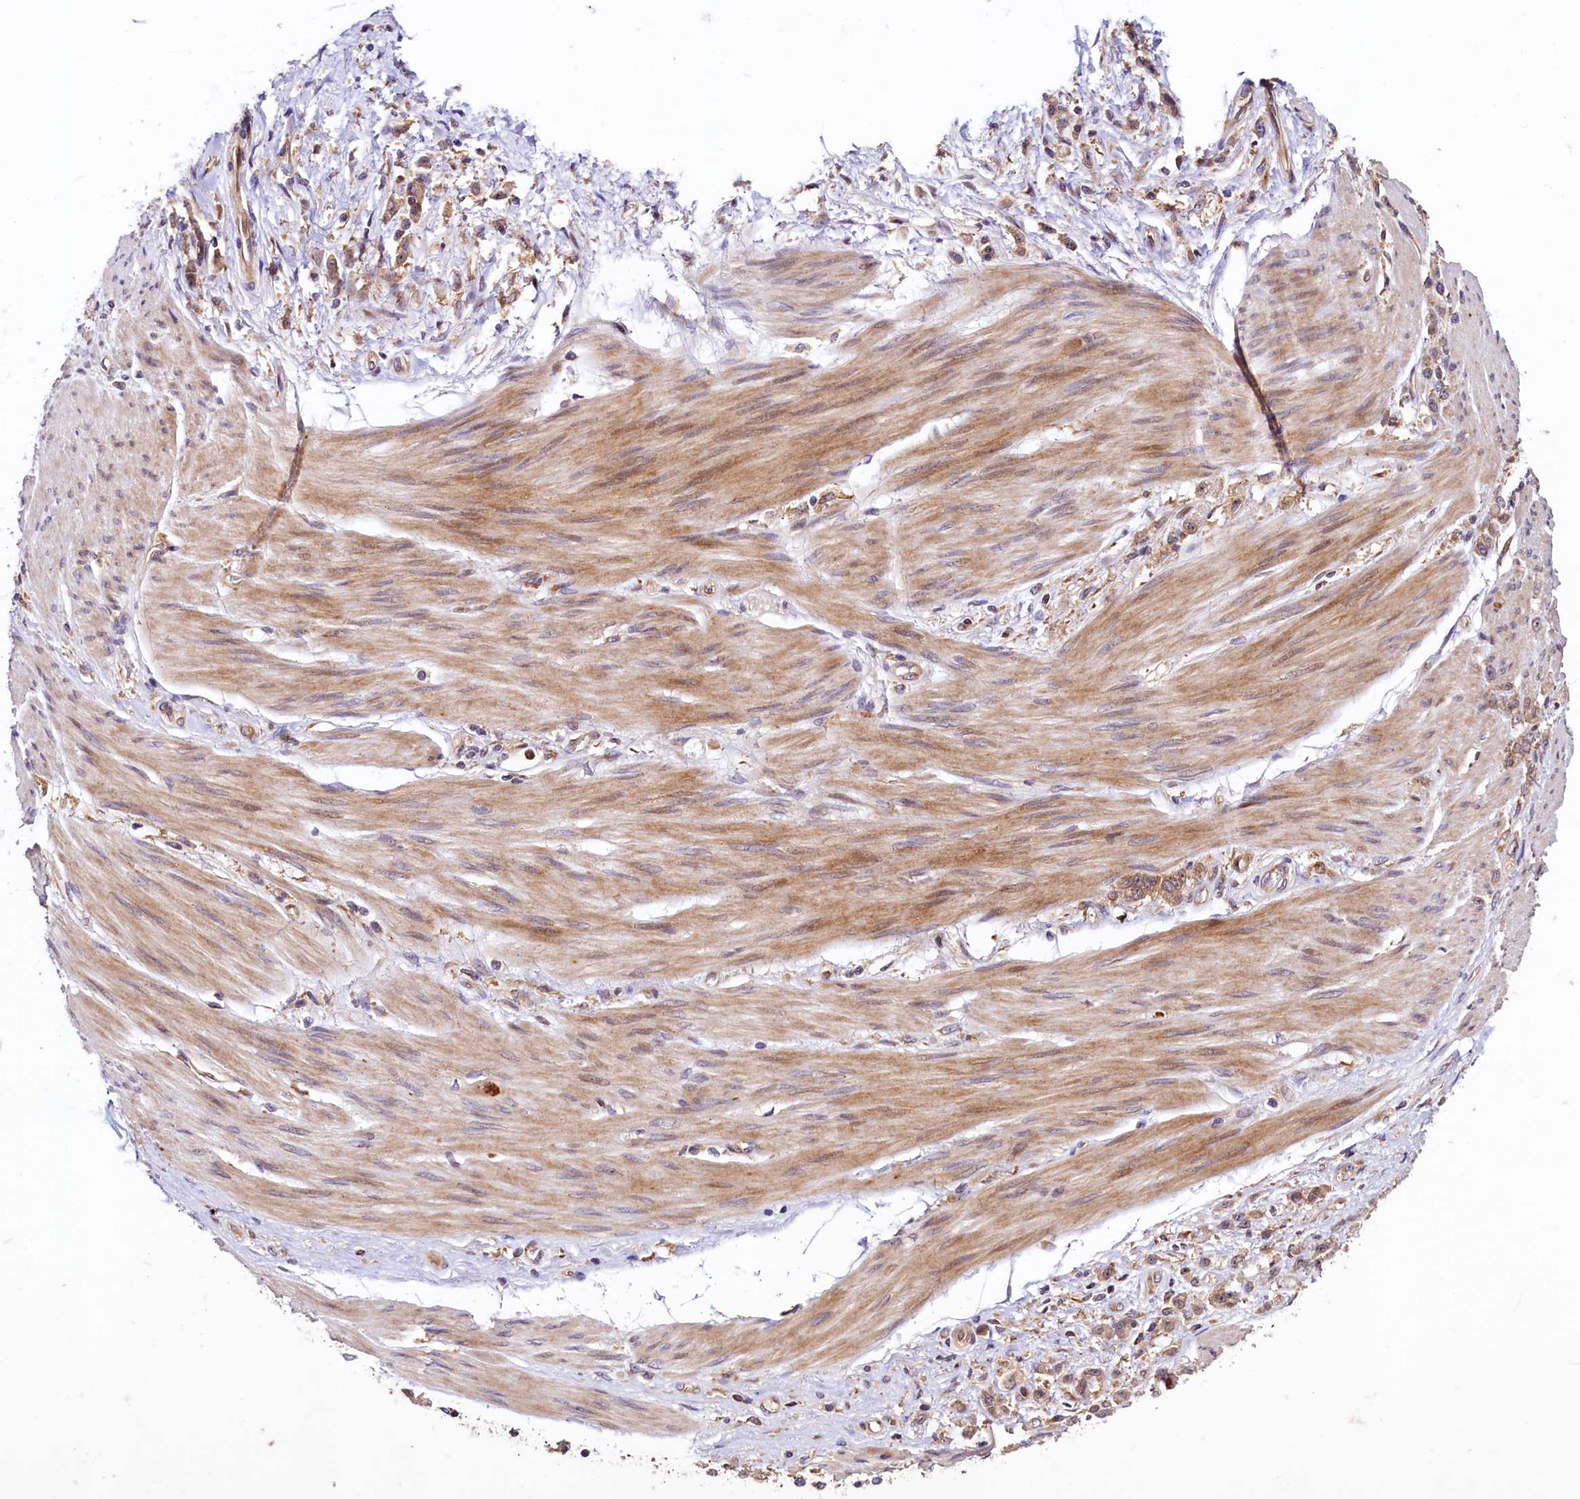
{"staining": {"intensity": "moderate", "quantity": ">75%", "location": "cytoplasmic/membranous"}, "tissue": "stomach cancer", "cell_type": "Tumor cells", "image_type": "cancer", "snomed": [{"axis": "morphology", "description": "Adenocarcinoma, NOS"}, {"axis": "topography", "description": "Stomach"}], "caption": "The photomicrograph shows immunohistochemical staining of adenocarcinoma (stomach). There is moderate cytoplasmic/membranous staining is seen in about >75% of tumor cells.", "gene": "VPS35", "patient": {"sex": "female", "age": 60}}